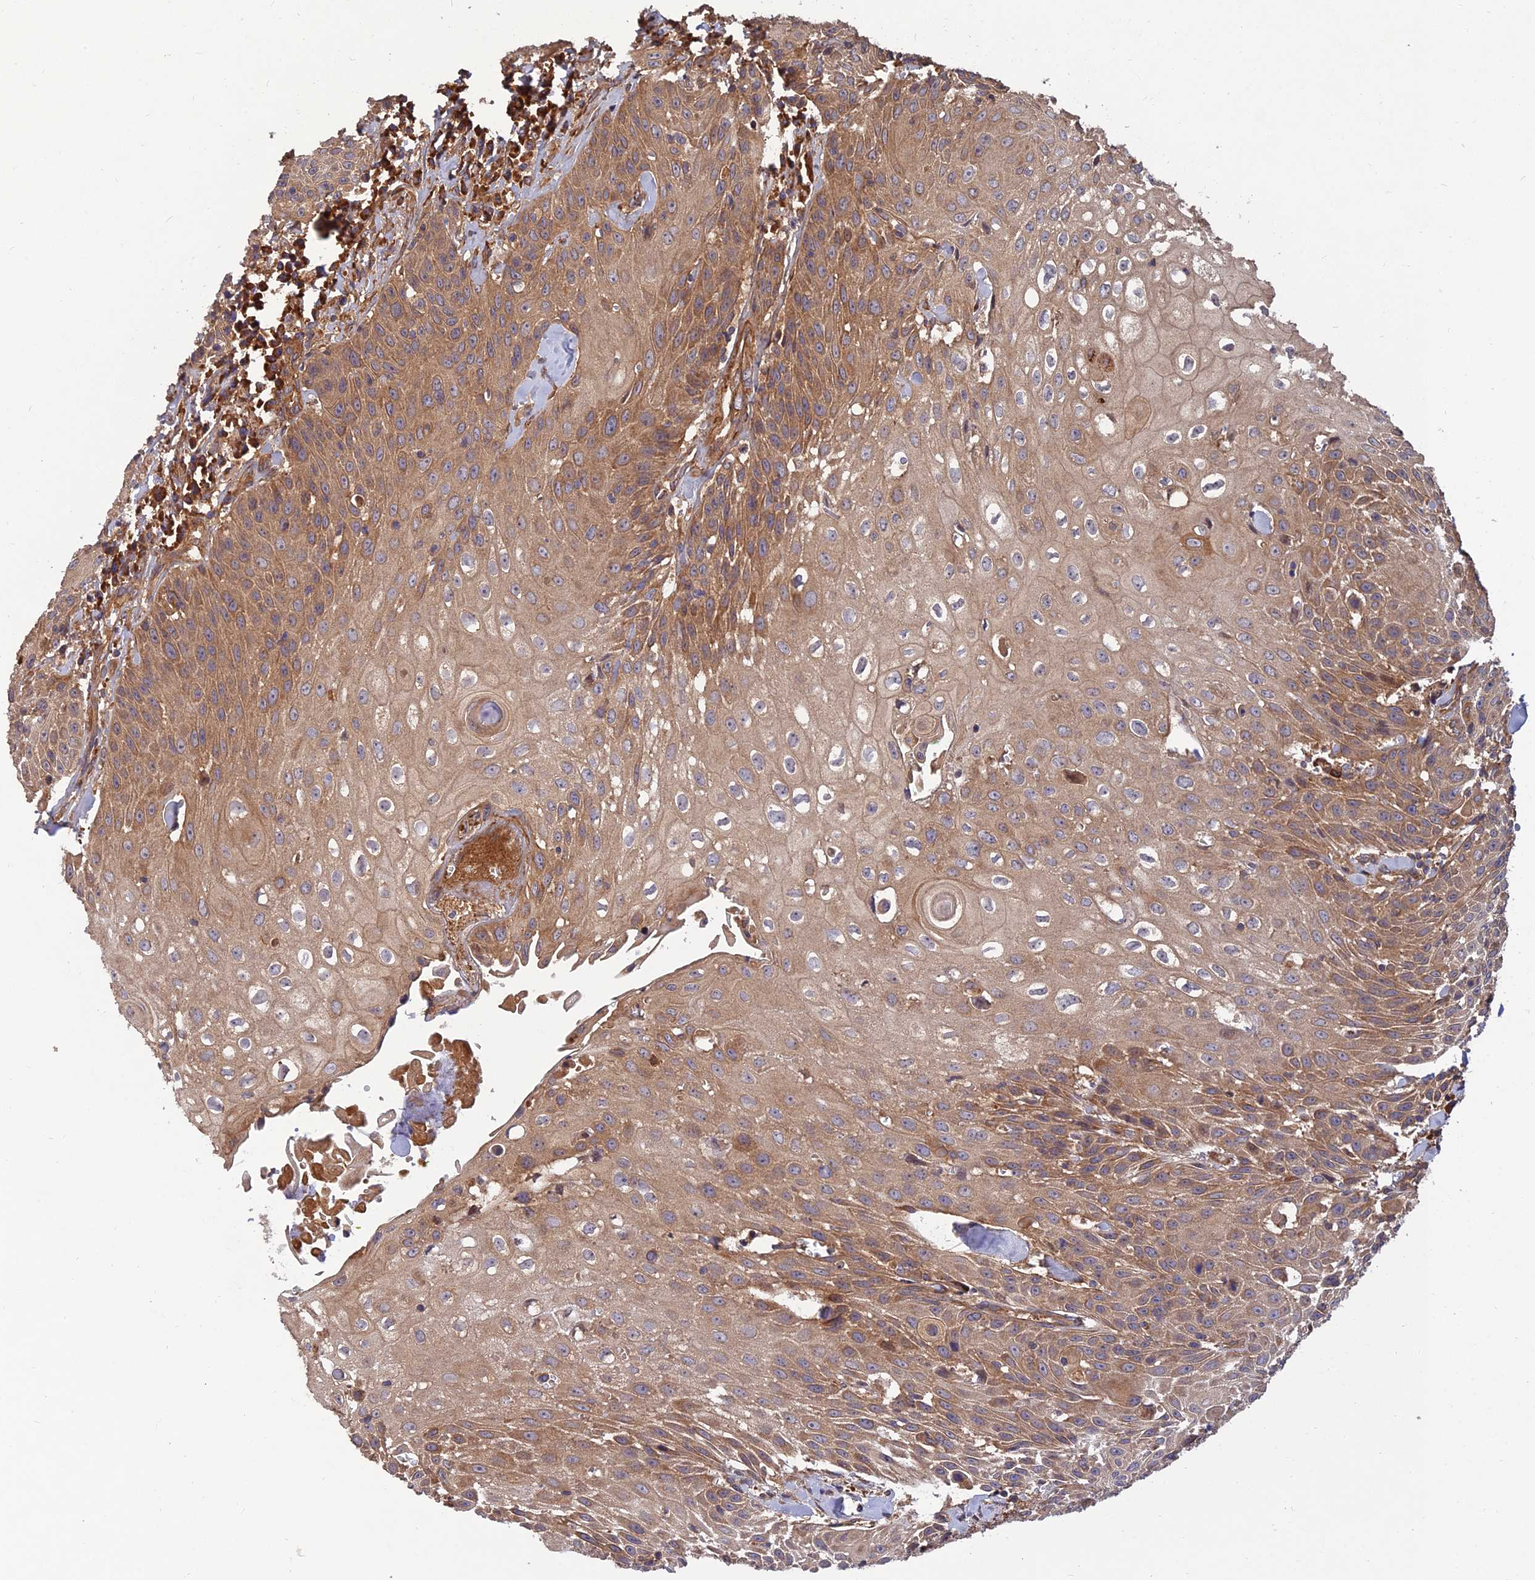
{"staining": {"intensity": "moderate", "quantity": ">75%", "location": "cytoplasmic/membranous"}, "tissue": "head and neck cancer", "cell_type": "Tumor cells", "image_type": "cancer", "snomed": [{"axis": "morphology", "description": "Squamous cell carcinoma, NOS"}, {"axis": "topography", "description": "Oral tissue"}, {"axis": "topography", "description": "Head-Neck"}], "caption": "Tumor cells reveal medium levels of moderate cytoplasmic/membranous expression in about >75% of cells in human head and neck cancer.", "gene": "RELCH", "patient": {"sex": "female", "age": 82}}